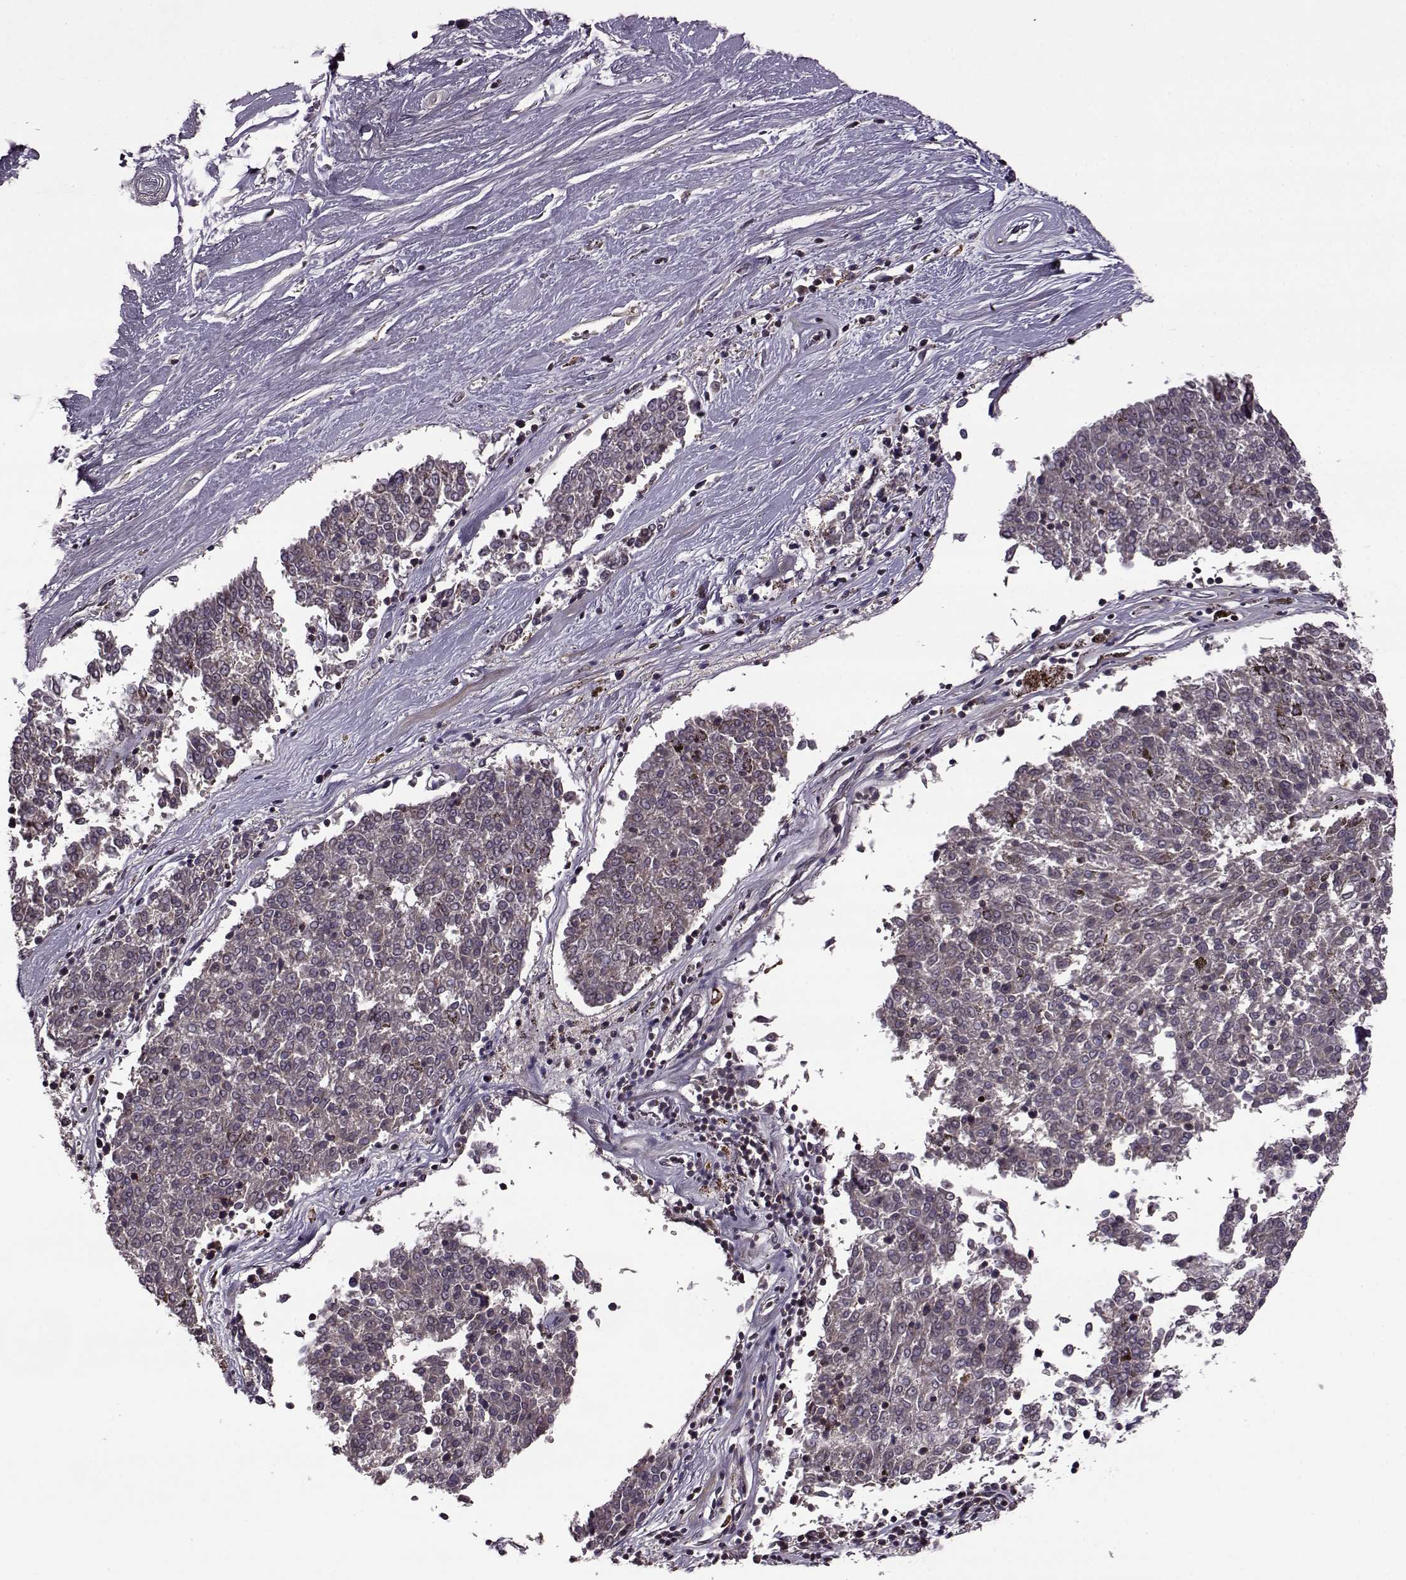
{"staining": {"intensity": "negative", "quantity": "none", "location": "none"}, "tissue": "melanoma", "cell_type": "Tumor cells", "image_type": "cancer", "snomed": [{"axis": "morphology", "description": "Malignant melanoma, NOS"}, {"axis": "topography", "description": "Skin"}], "caption": "There is no significant expression in tumor cells of malignant melanoma.", "gene": "TRMU", "patient": {"sex": "female", "age": 72}}